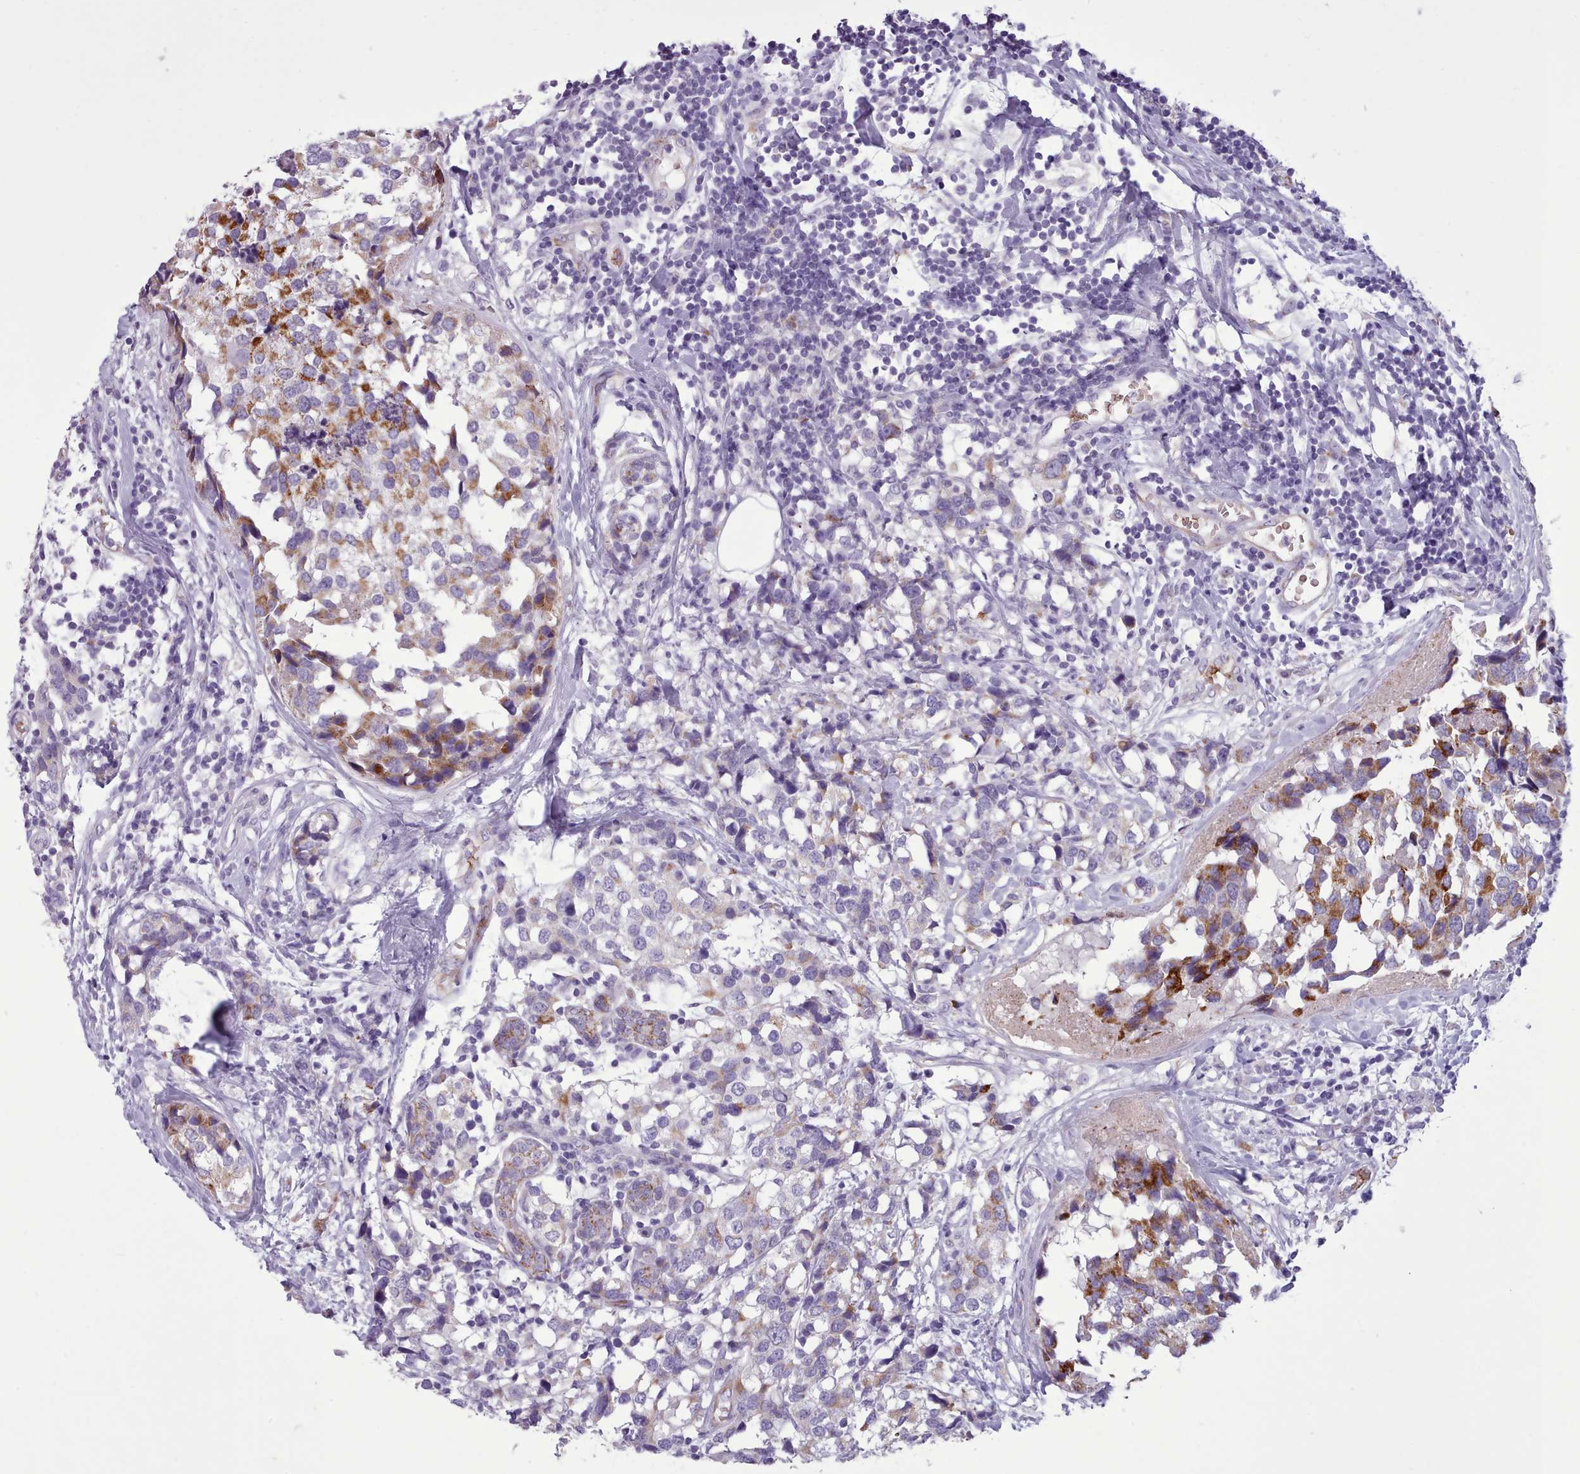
{"staining": {"intensity": "moderate", "quantity": "25%-75%", "location": "cytoplasmic/membranous"}, "tissue": "breast cancer", "cell_type": "Tumor cells", "image_type": "cancer", "snomed": [{"axis": "morphology", "description": "Lobular carcinoma"}, {"axis": "topography", "description": "Breast"}], "caption": "Tumor cells exhibit medium levels of moderate cytoplasmic/membranous positivity in approximately 25%-75% of cells in human breast cancer. The protein is shown in brown color, while the nuclei are stained blue.", "gene": "AK4", "patient": {"sex": "female", "age": 59}}